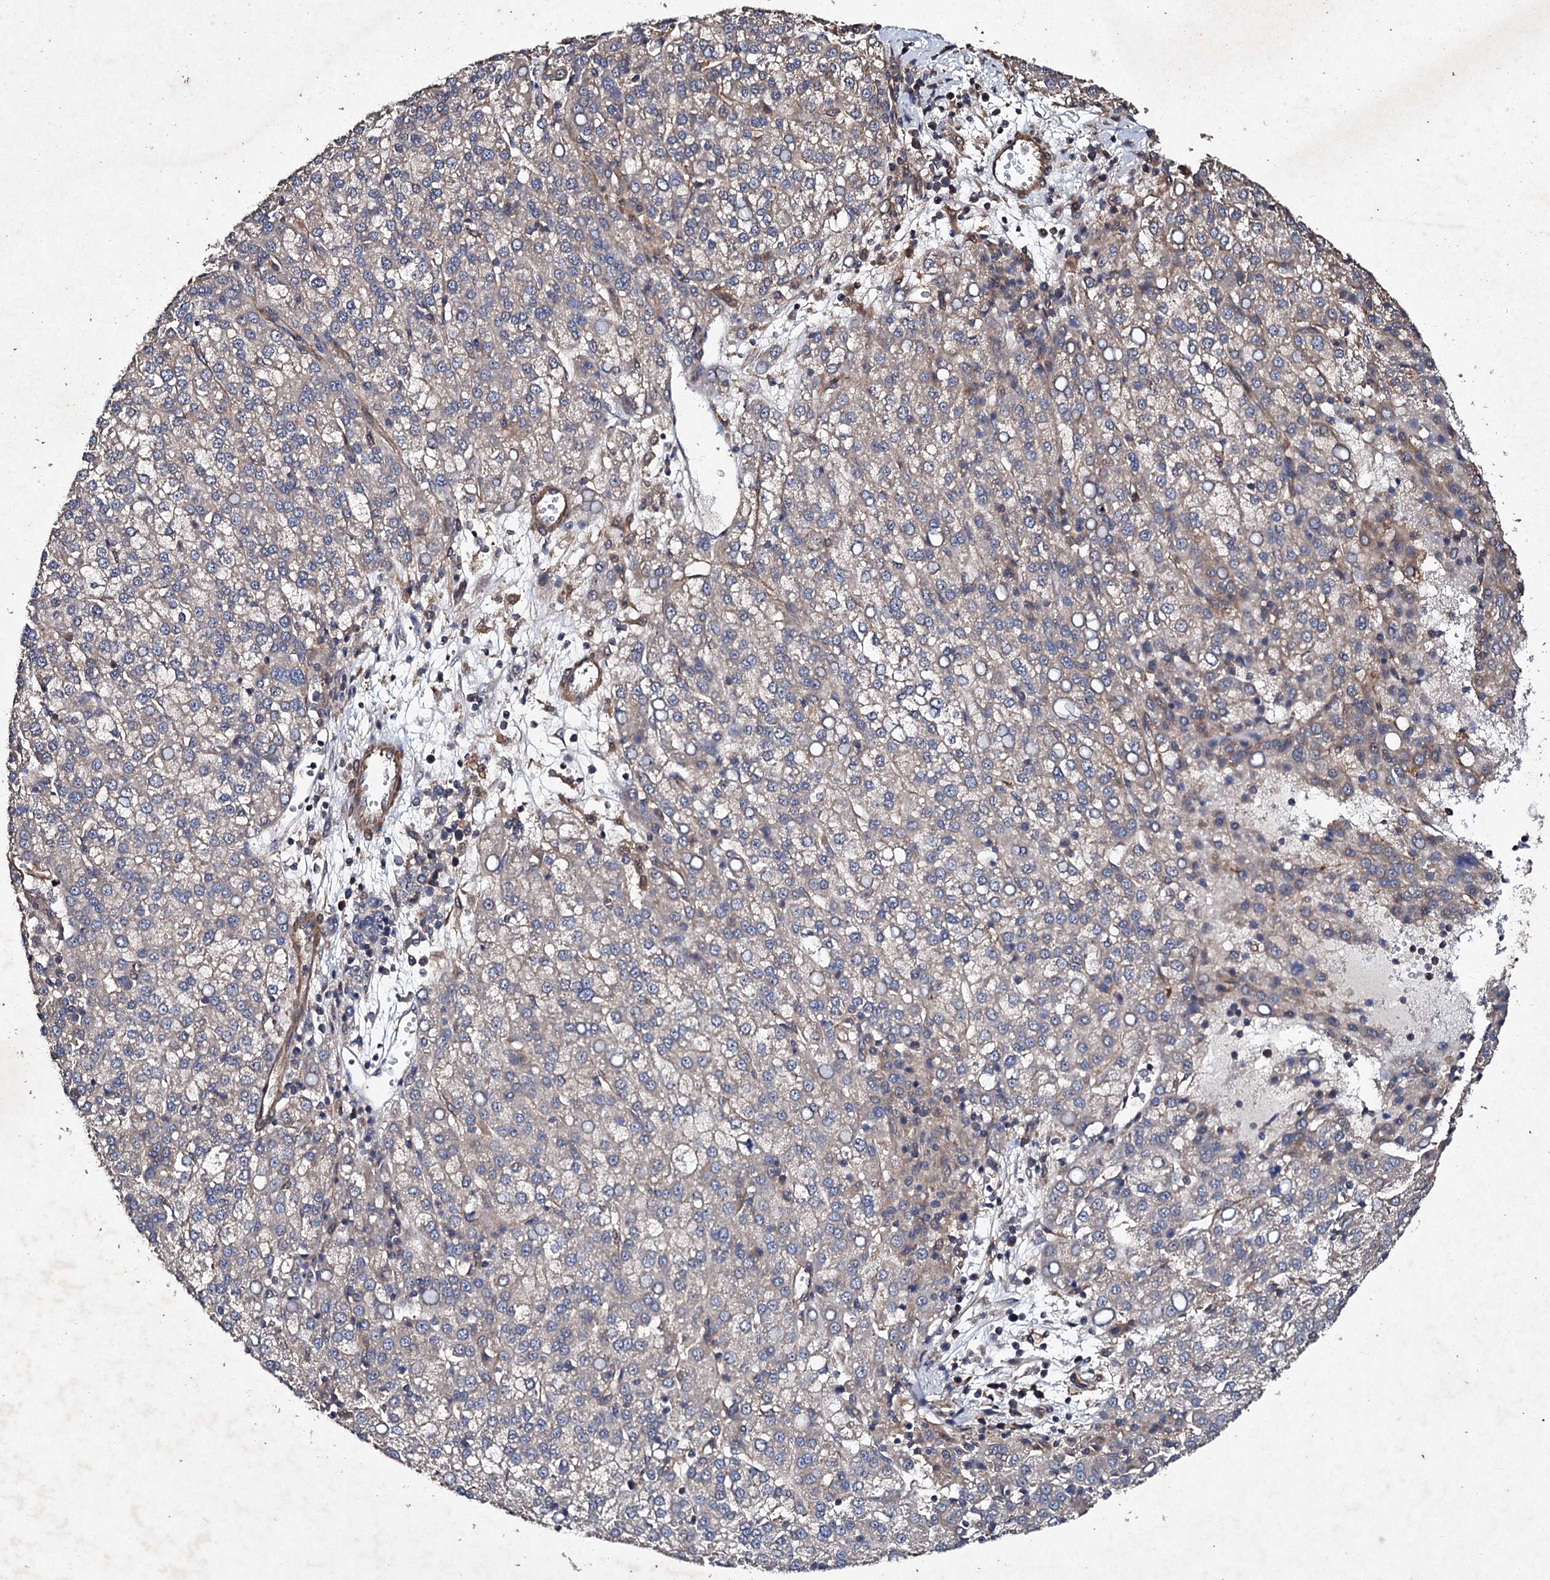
{"staining": {"intensity": "weak", "quantity": "<25%", "location": "cytoplasmic/membranous"}, "tissue": "liver cancer", "cell_type": "Tumor cells", "image_type": "cancer", "snomed": [{"axis": "morphology", "description": "Carcinoma, Hepatocellular, NOS"}, {"axis": "topography", "description": "Liver"}], "caption": "Tumor cells show no significant expression in liver cancer (hepatocellular carcinoma). Nuclei are stained in blue.", "gene": "MOCOS", "patient": {"sex": "female", "age": 58}}